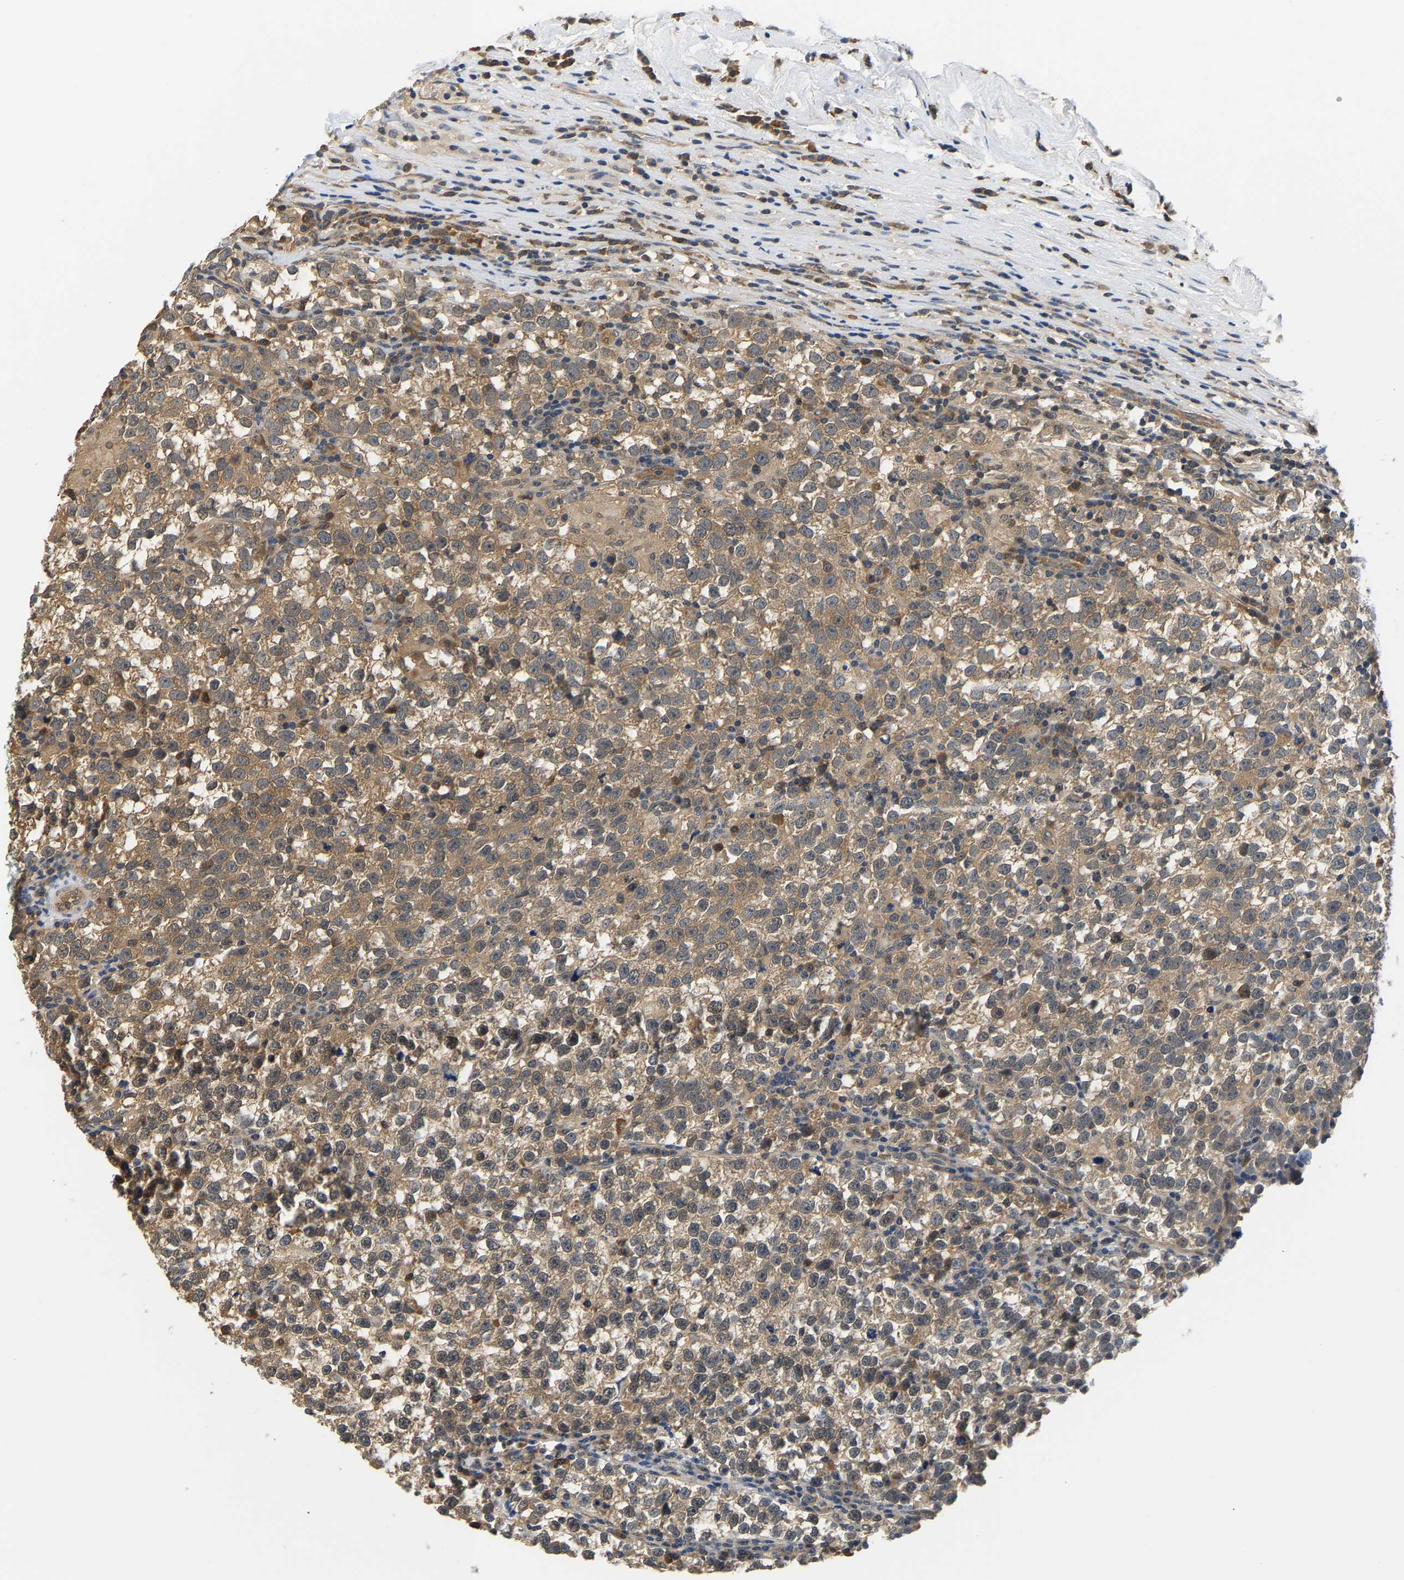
{"staining": {"intensity": "moderate", "quantity": ">75%", "location": "cytoplasmic/membranous"}, "tissue": "testis cancer", "cell_type": "Tumor cells", "image_type": "cancer", "snomed": [{"axis": "morphology", "description": "Normal tissue, NOS"}, {"axis": "morphology", "description": "Seminoma, NOS"}, {"axis": "topography", "description": "Testis"}], "caption": "A high-resolution histopathology image shows IHC staining of testis cancer (seminoma), which displays moderate cytoplasmic/membranous expression in approximately >75% of tumor cells. (DAB (3,3'-diaminobenzidine) IHC, brown staining for protein, blue staining for nuclei).", "gene": "ARHGEF12", "patient": {"sex": "male", "age": 43}}